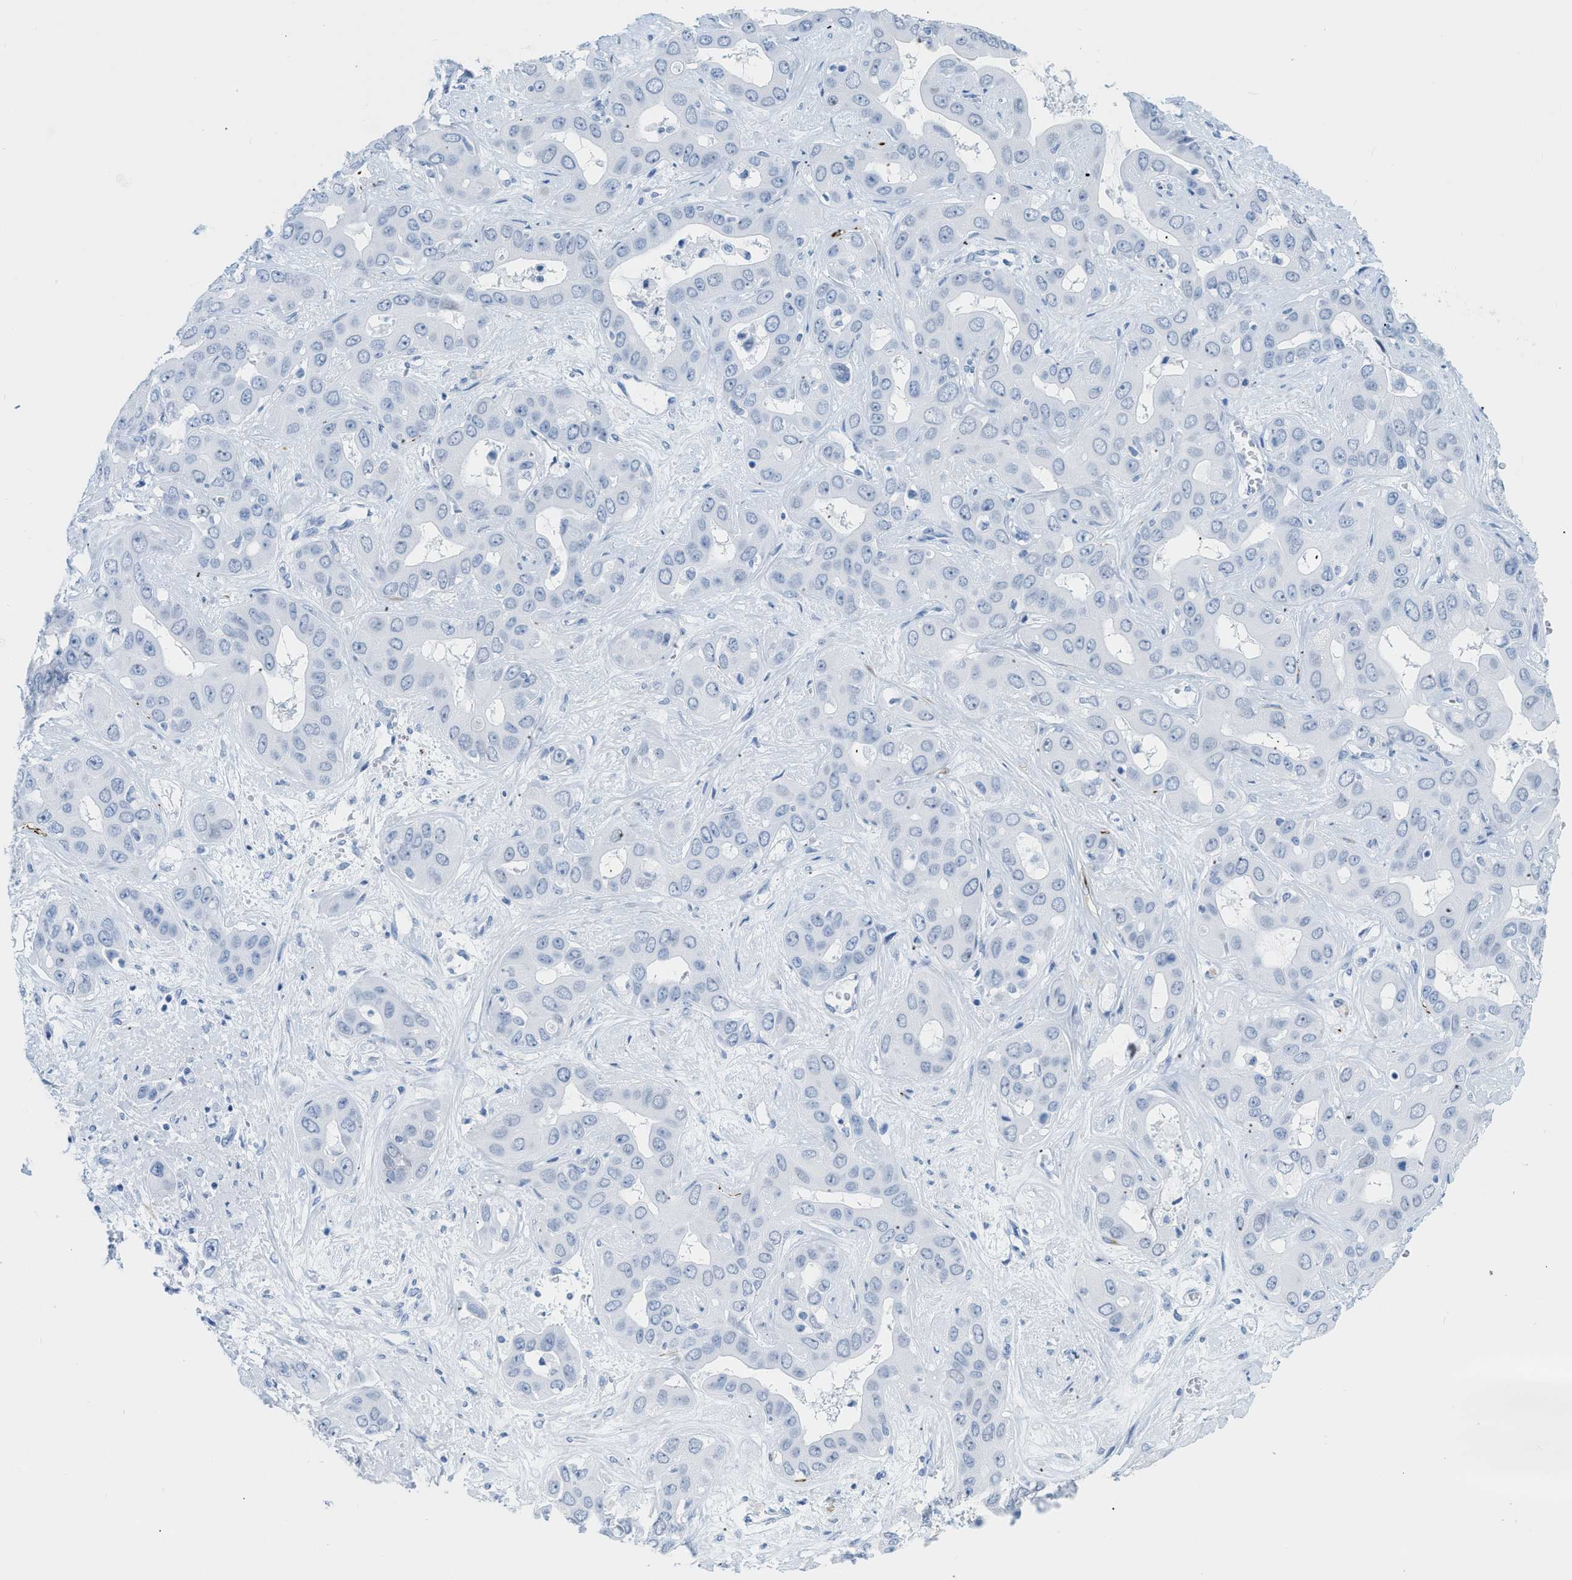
{"staining": {"intensity": "negative", "quantity": "none", "location": "none"}, "tissue": "liver cancer", "cell_type": "Tumor cells", "image_type": "cancer", "snomed": [{"axis": "morphology", "description": "Cholangiocarcinoma"}, {"axis": "topography", "description": "Liver"}], "caption": "Tumor cells show no significant positivity in liver cholangiocarcinoma.", "gene": "DES", "patient": {"sex": "female", "age": 52}}